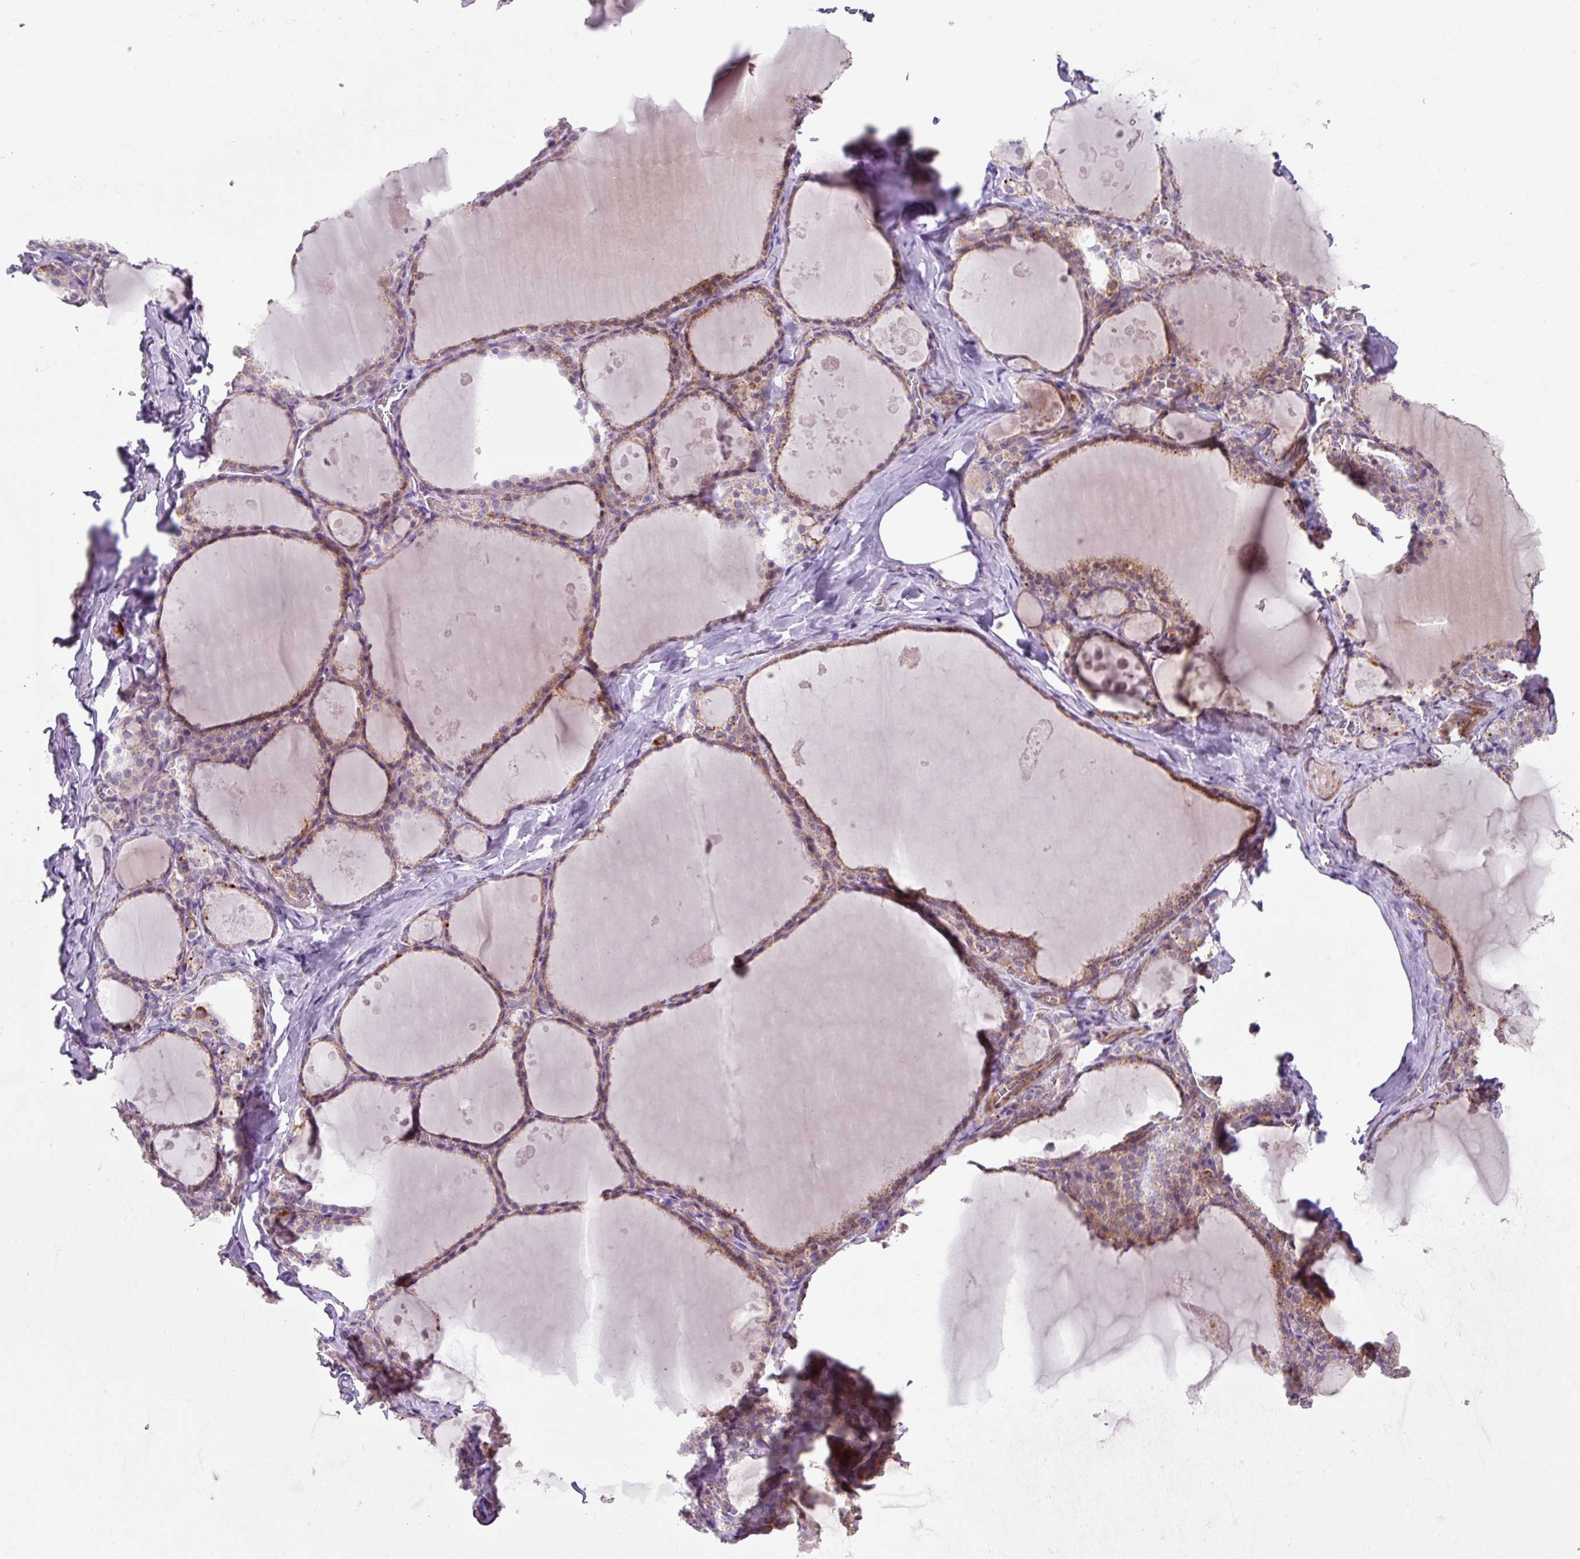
{"staining": {"intensity": "weak", "quantity": ">75%", "location": "cytoplasmic/membranous"}, "tissue": "thyroid gland", "cell_type": "Glandular cells", "image_type": "normal", "snomed": [{"axis": "morphology", "description": "Normal tissue, NOS"}, {"axis": "topography", "description": "Thyroid gland"}], "caption": "Glandular cells show low levels of weak cytoplasmic/membranous expression in about >75% of cells in benign thyroid gland.", "gene": "MRRF", "patient": {"sex": "male", "age": 56}}